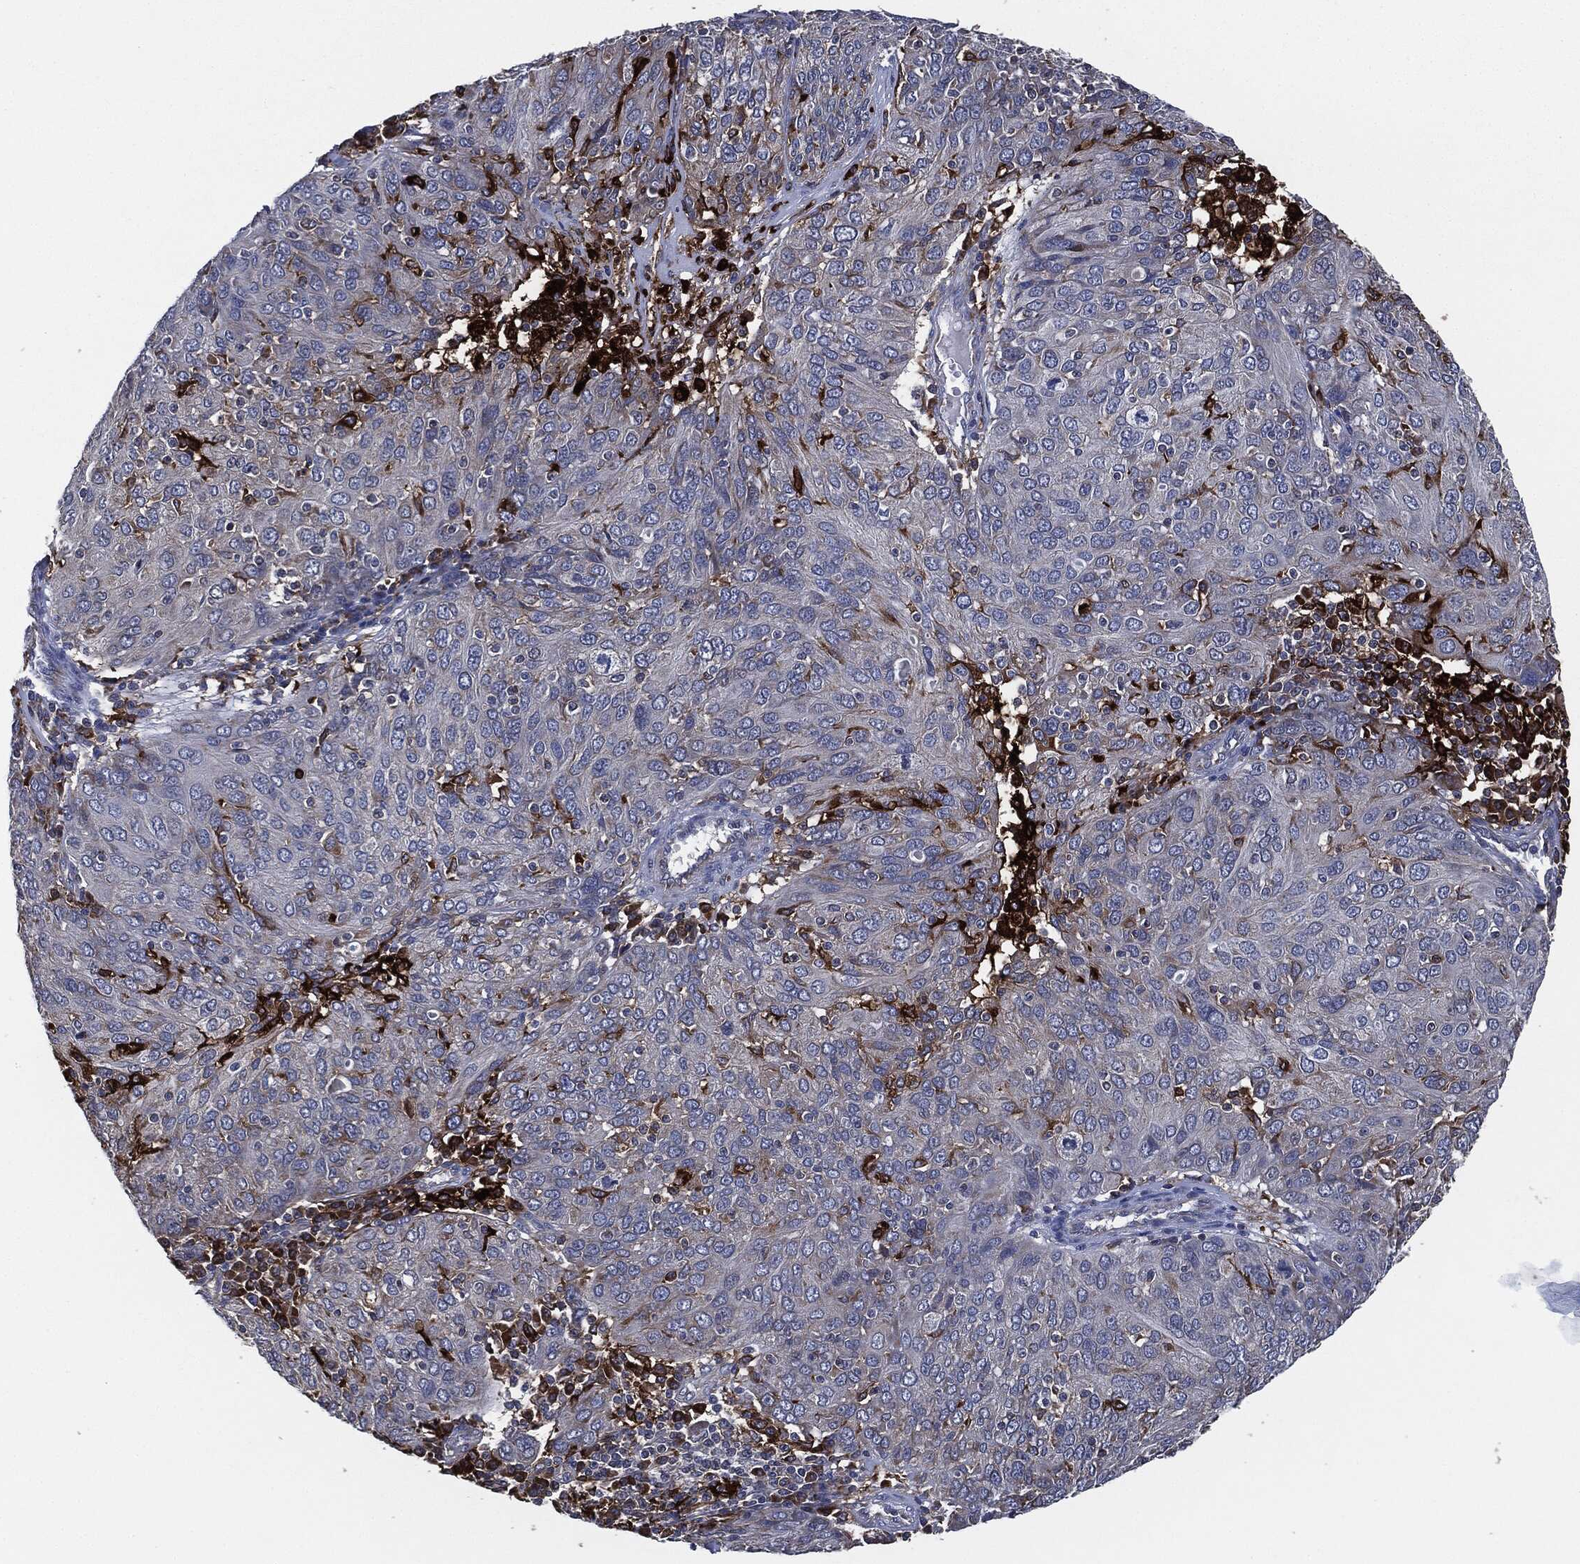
{"staining": {"intensity": "negative", "quantity": "none", "location": "none"}, "tissue": "ovarian cancer", "cell_type": "Tumor cells", "image_type": "cancer", "snomed": [{"axis": "morphology", "description": "Carcinoma, endometroid"}, {"axis": "topography", "description": "Ovary"}], "caption": "Ovarian endometroid carcinoma stained for a protein using IHC demonstrates no staining tumor cells.", "gene": "TMEM11", "patient": {"sex": "female", "age": 50}}